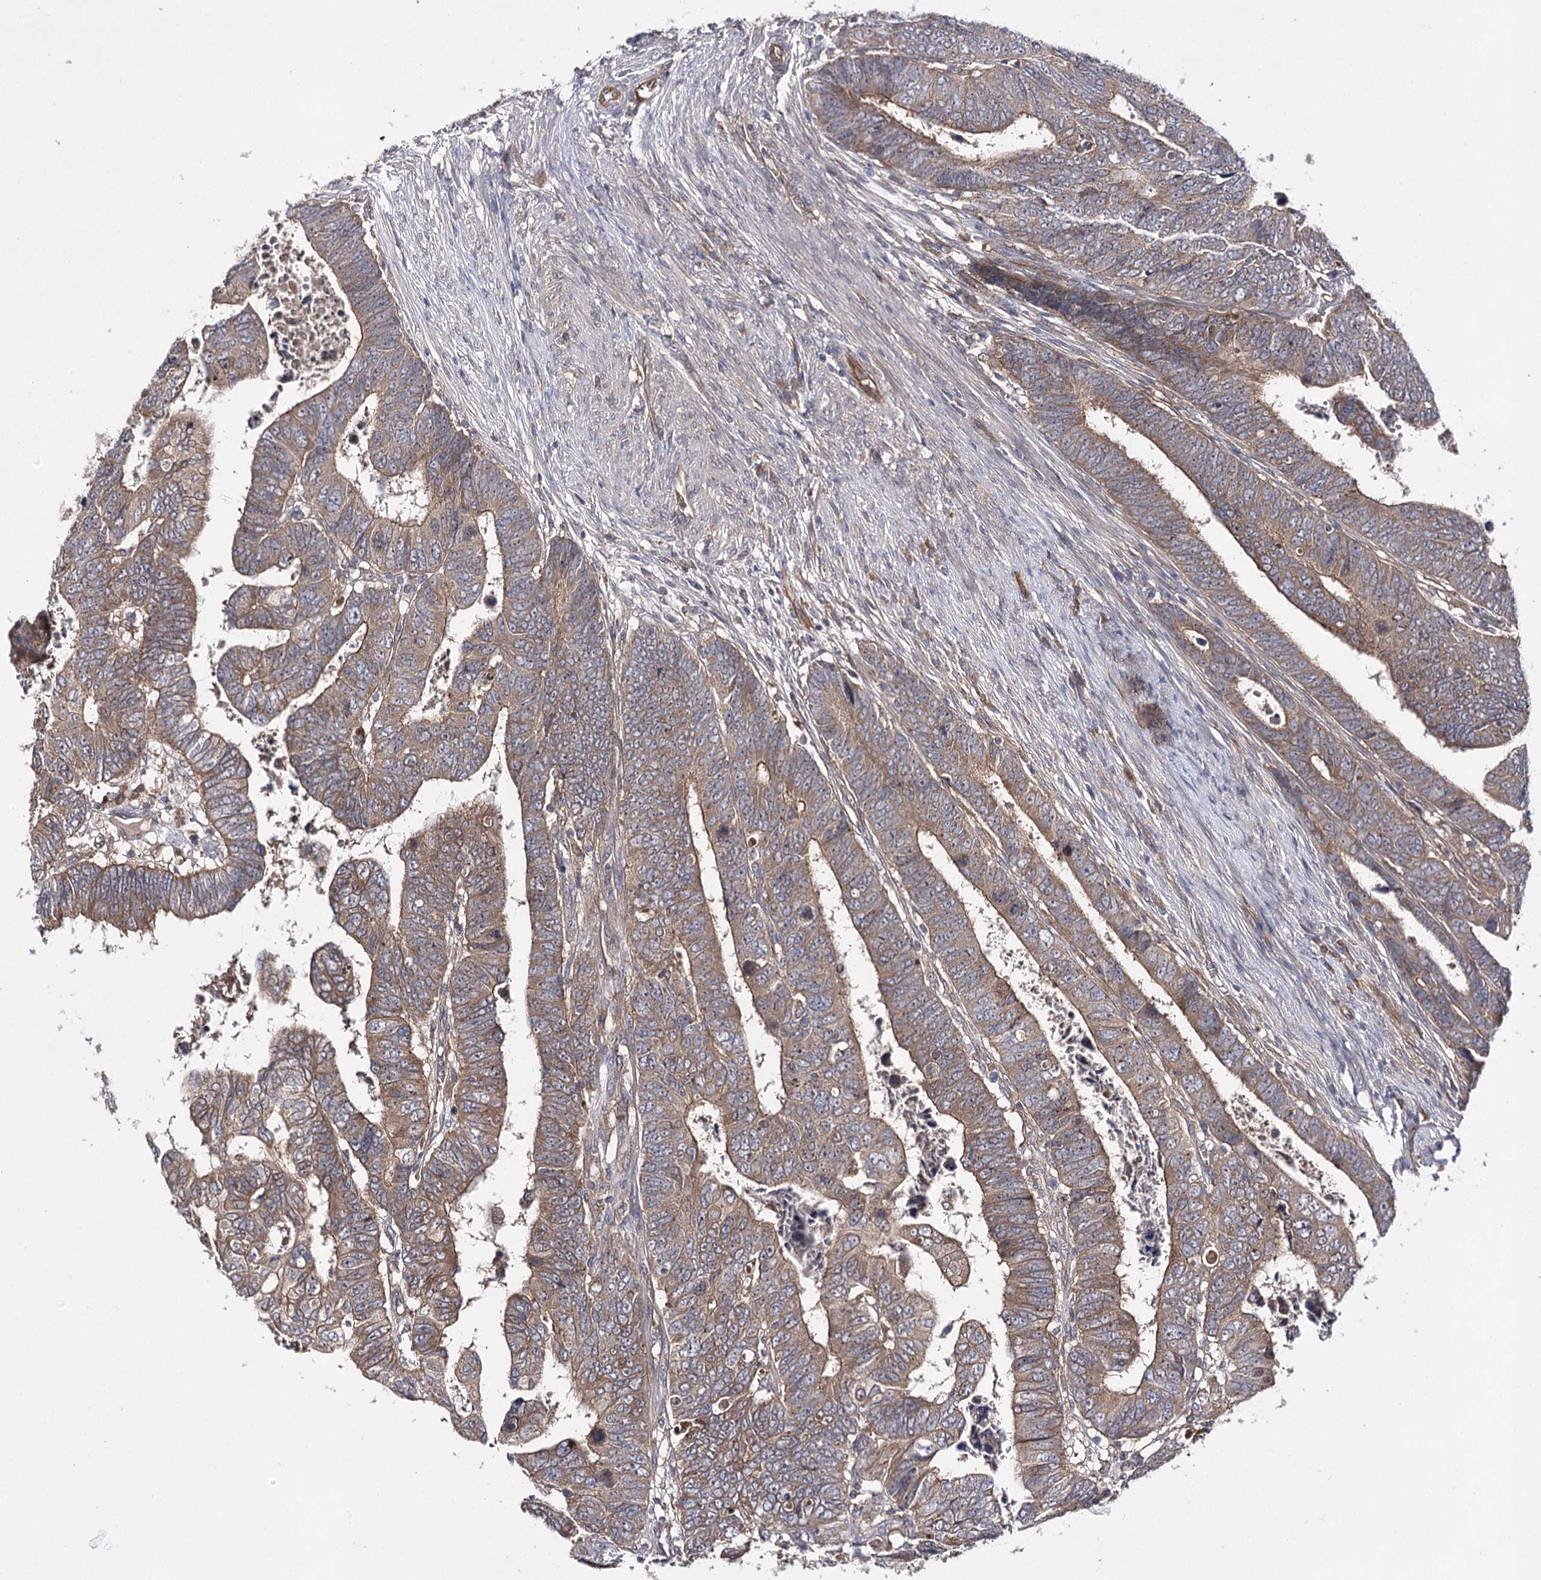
{"staining": {"intensity": "moderate", "quantity": ">75%", "location": "cytoplasmic/membranous"}, "tissue": "colorectal cancer", "cell_type": "Tumor cells", "image_type": "cancer", "snomed": [{"axis": "morphology", "description": "Normal tissue, NOS"}, {"axis": "morphology", "description": "Adenocarcinoma, NOS"}, {"axis": "topography", "description": "Rectum"}], "caption": "Adenocarcinoma (colorectal) was stained to show a protein in brown. There is medium levels of moderate cytoplasmic/membranous expression in about >75% of tumor cells. (DAB = brown stain, brightfield microscopy at high magnification).", "gene": "BCR", "patient": {"sex": "female", "age": 65}}